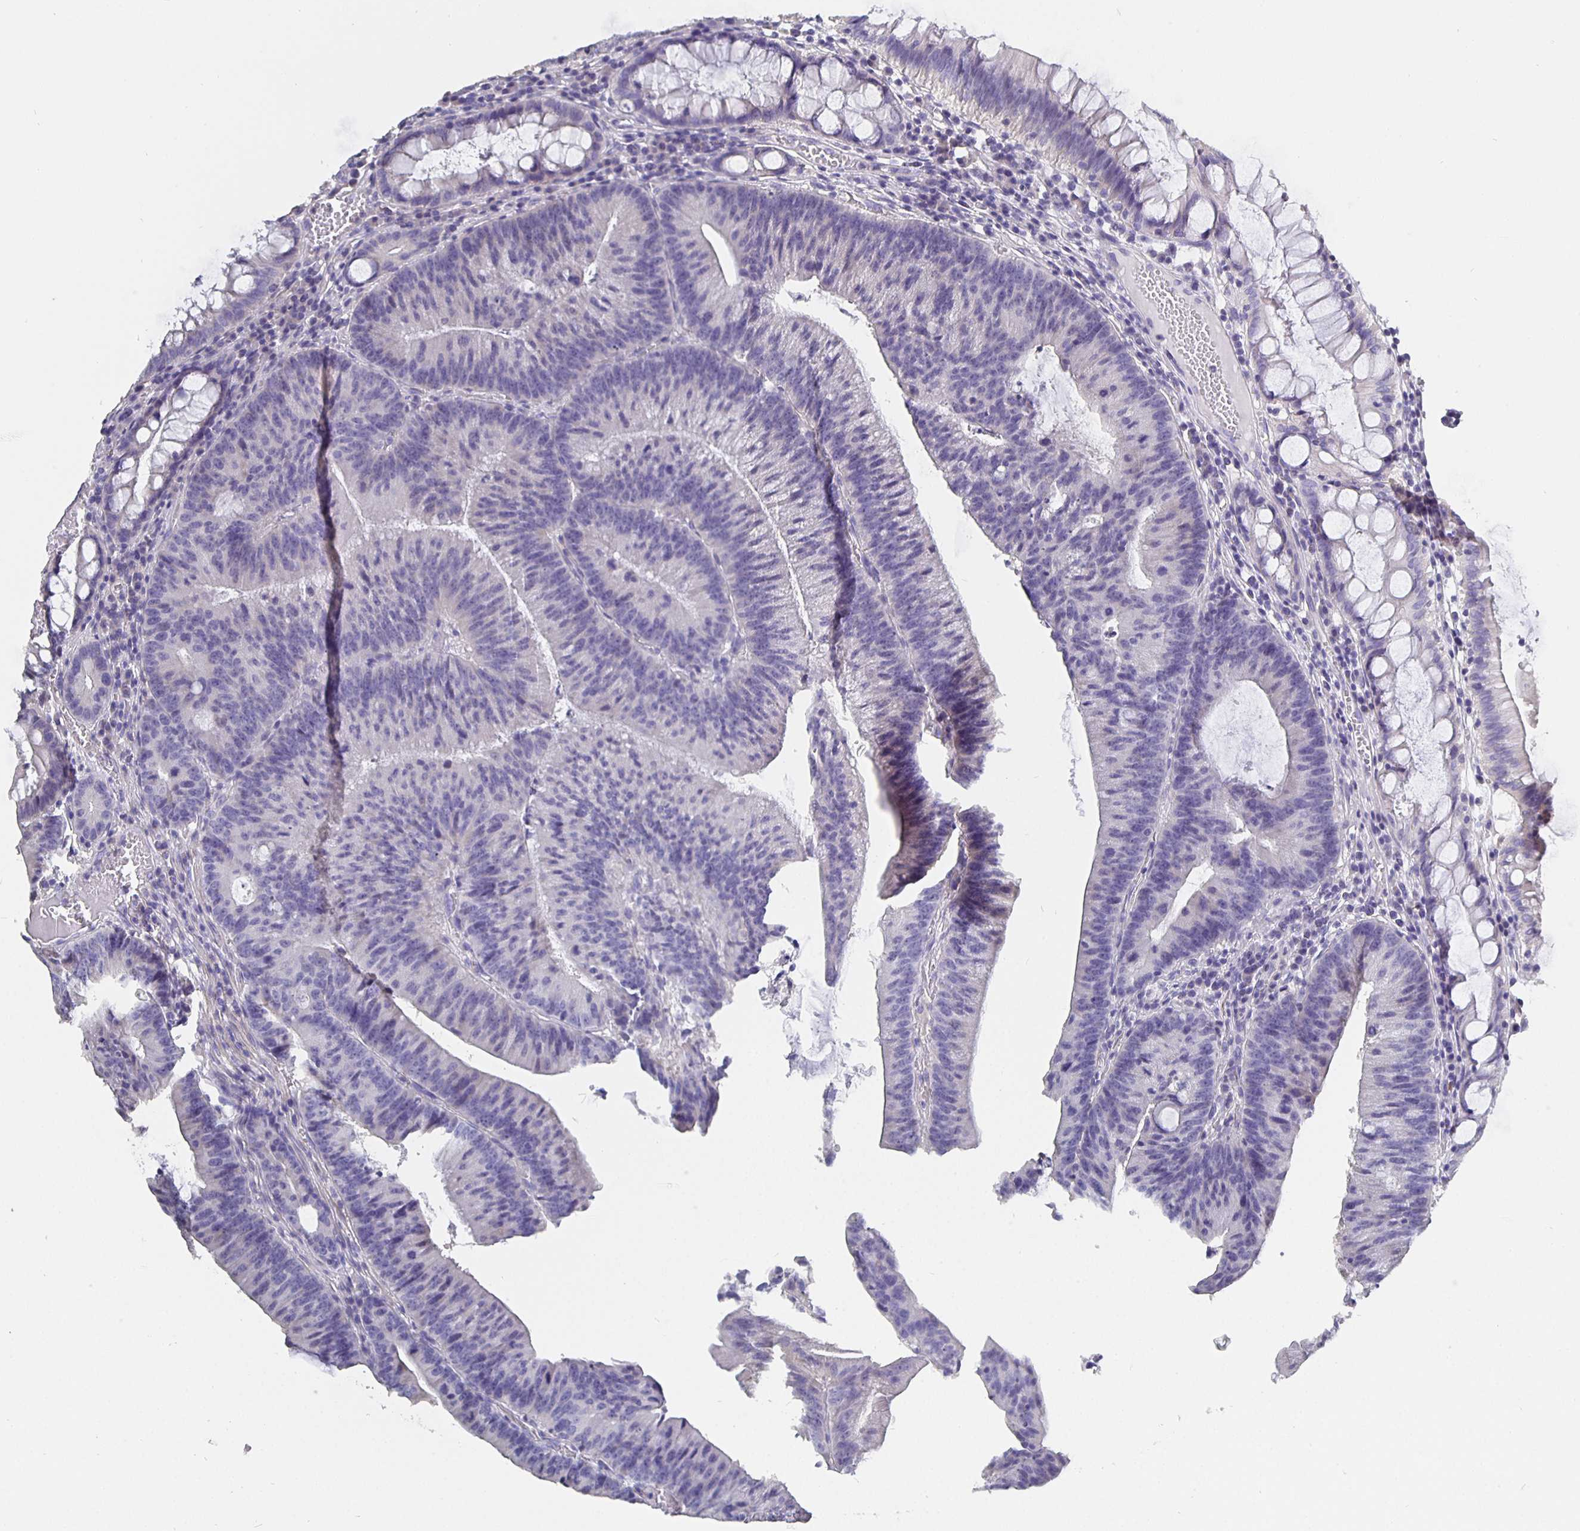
{"staining": {"intensity": "negative", "quantity": "none", "location": "none"}, "tissue": "colorectal cancer", "cell_type": "Tumor cells", "image_type": "cancer", "snomed": [{"axis": "morphology", "description": "Adenocarcinoma, NOS"}, {"axis": "topography", "description": "Colon"}], "caption": "Tumor cells show no significant expression in colorectal adenocarcinoma.", "gene": "CFAP74", "patient": {"sex": "female", "age": 78}}